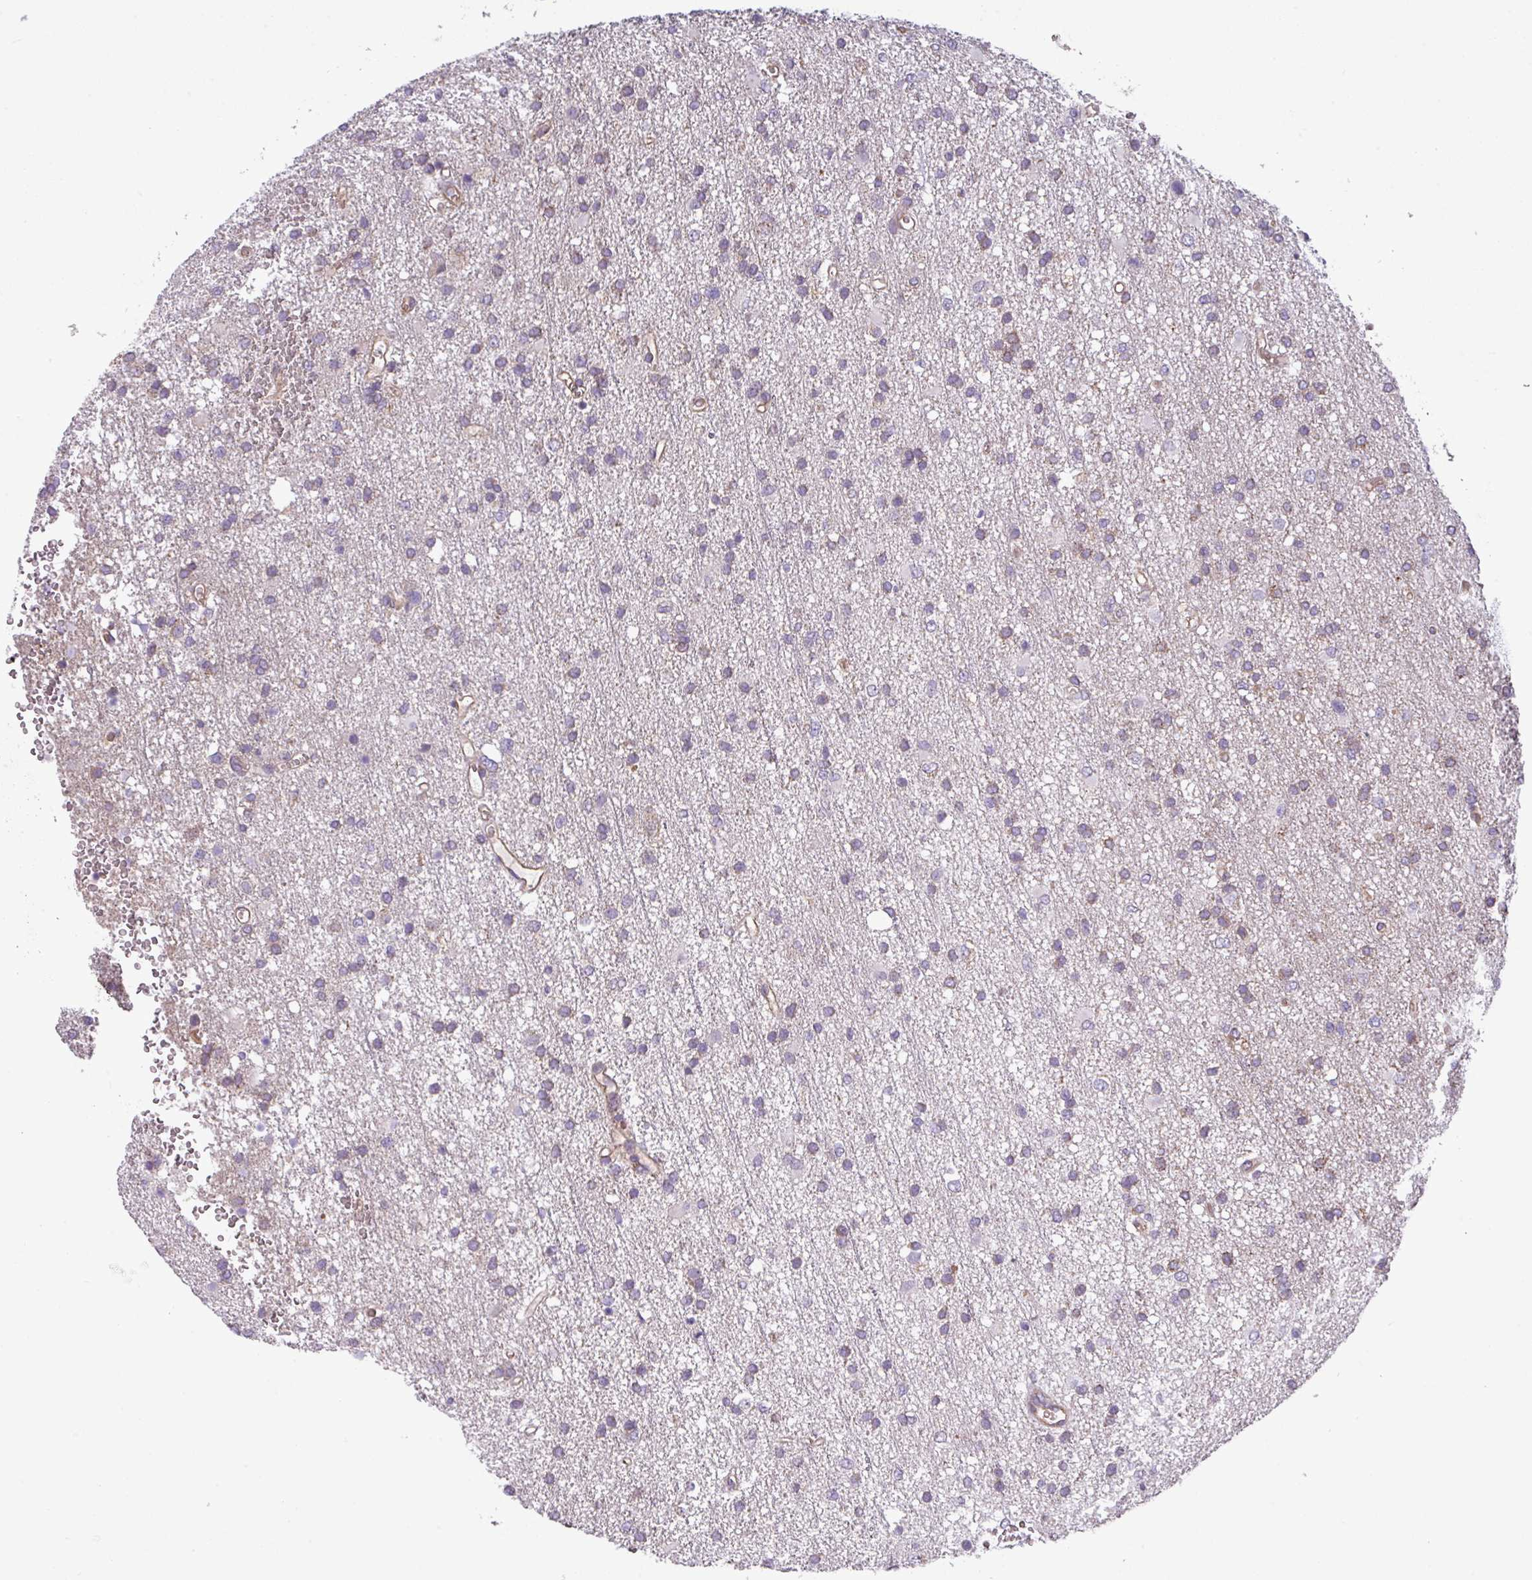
{"staining": {"intensity": "negative", "quantity": "none", "location": "none"}, "tissue": "glioma", "cell_type": "Tumor cells", "image_type": "cancer", "snomed": [{"axis": "morphology", "description": "Glioma, malignant, High grade"}, {"axis": "topography", "description": "Brain"}], "caption": "Tumor cells are negative for brown protein staining in high-grade glioma (malignant).", "gene": "SLC23A2", "patient": {"sex": "female", "age": 74}}